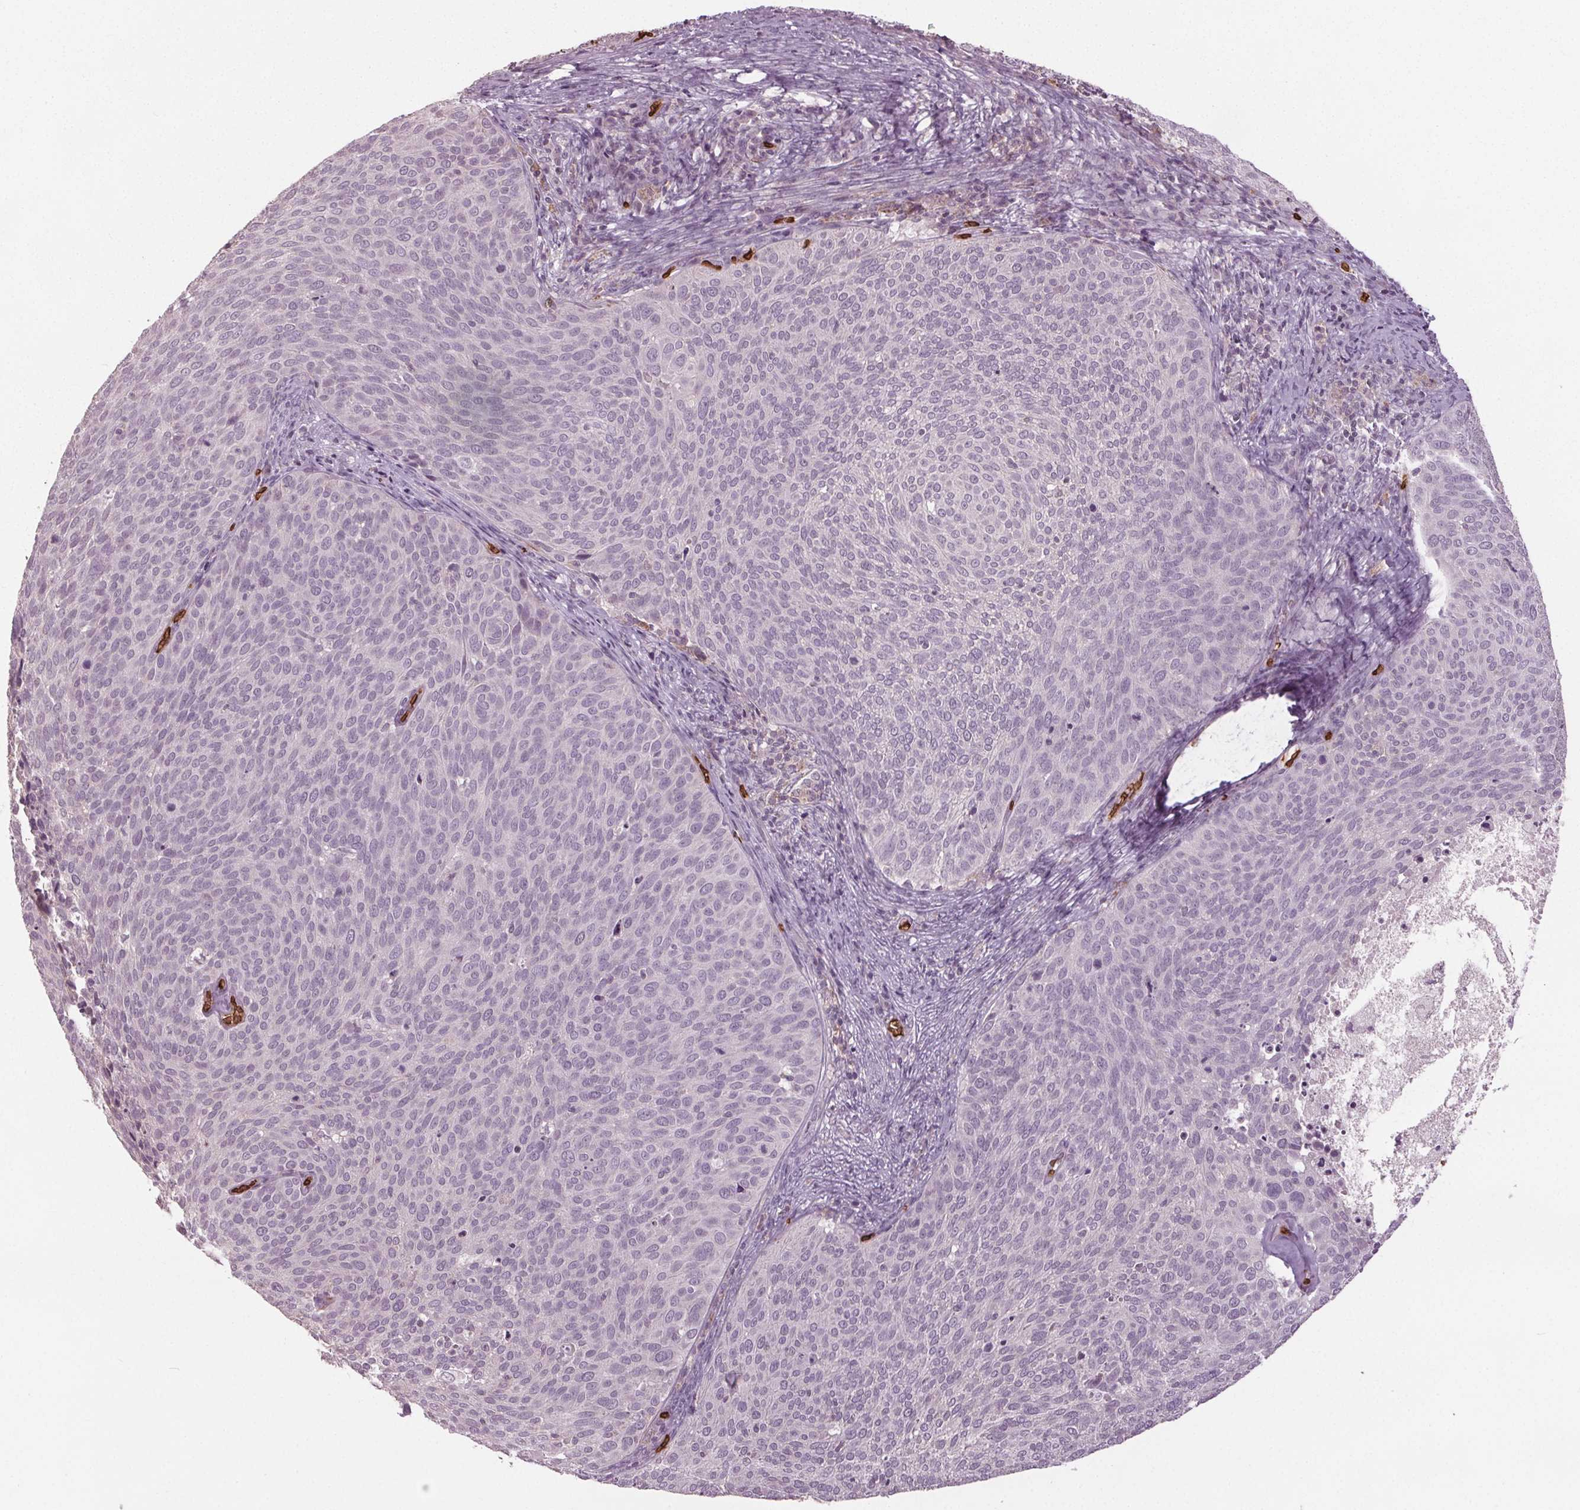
{"staining": {"intensity": "negative", "quantity": "none", "location": "none"}, "tissue": "cervical cancer", "cell_type": "Tumor cells", "image_type": "cancer", "snomed": [{"axis": "morphology", "description": "Squamous cell carcinoma, NOS"}, {"axis": "topography", "description": "Cervix"}], "caption": "A micrograph of human cervical squamous cell carcinoma is negative for staining in tumor cells.", "gene": "SLC4A1", "patient": {"sex": "female", "age": 39}}